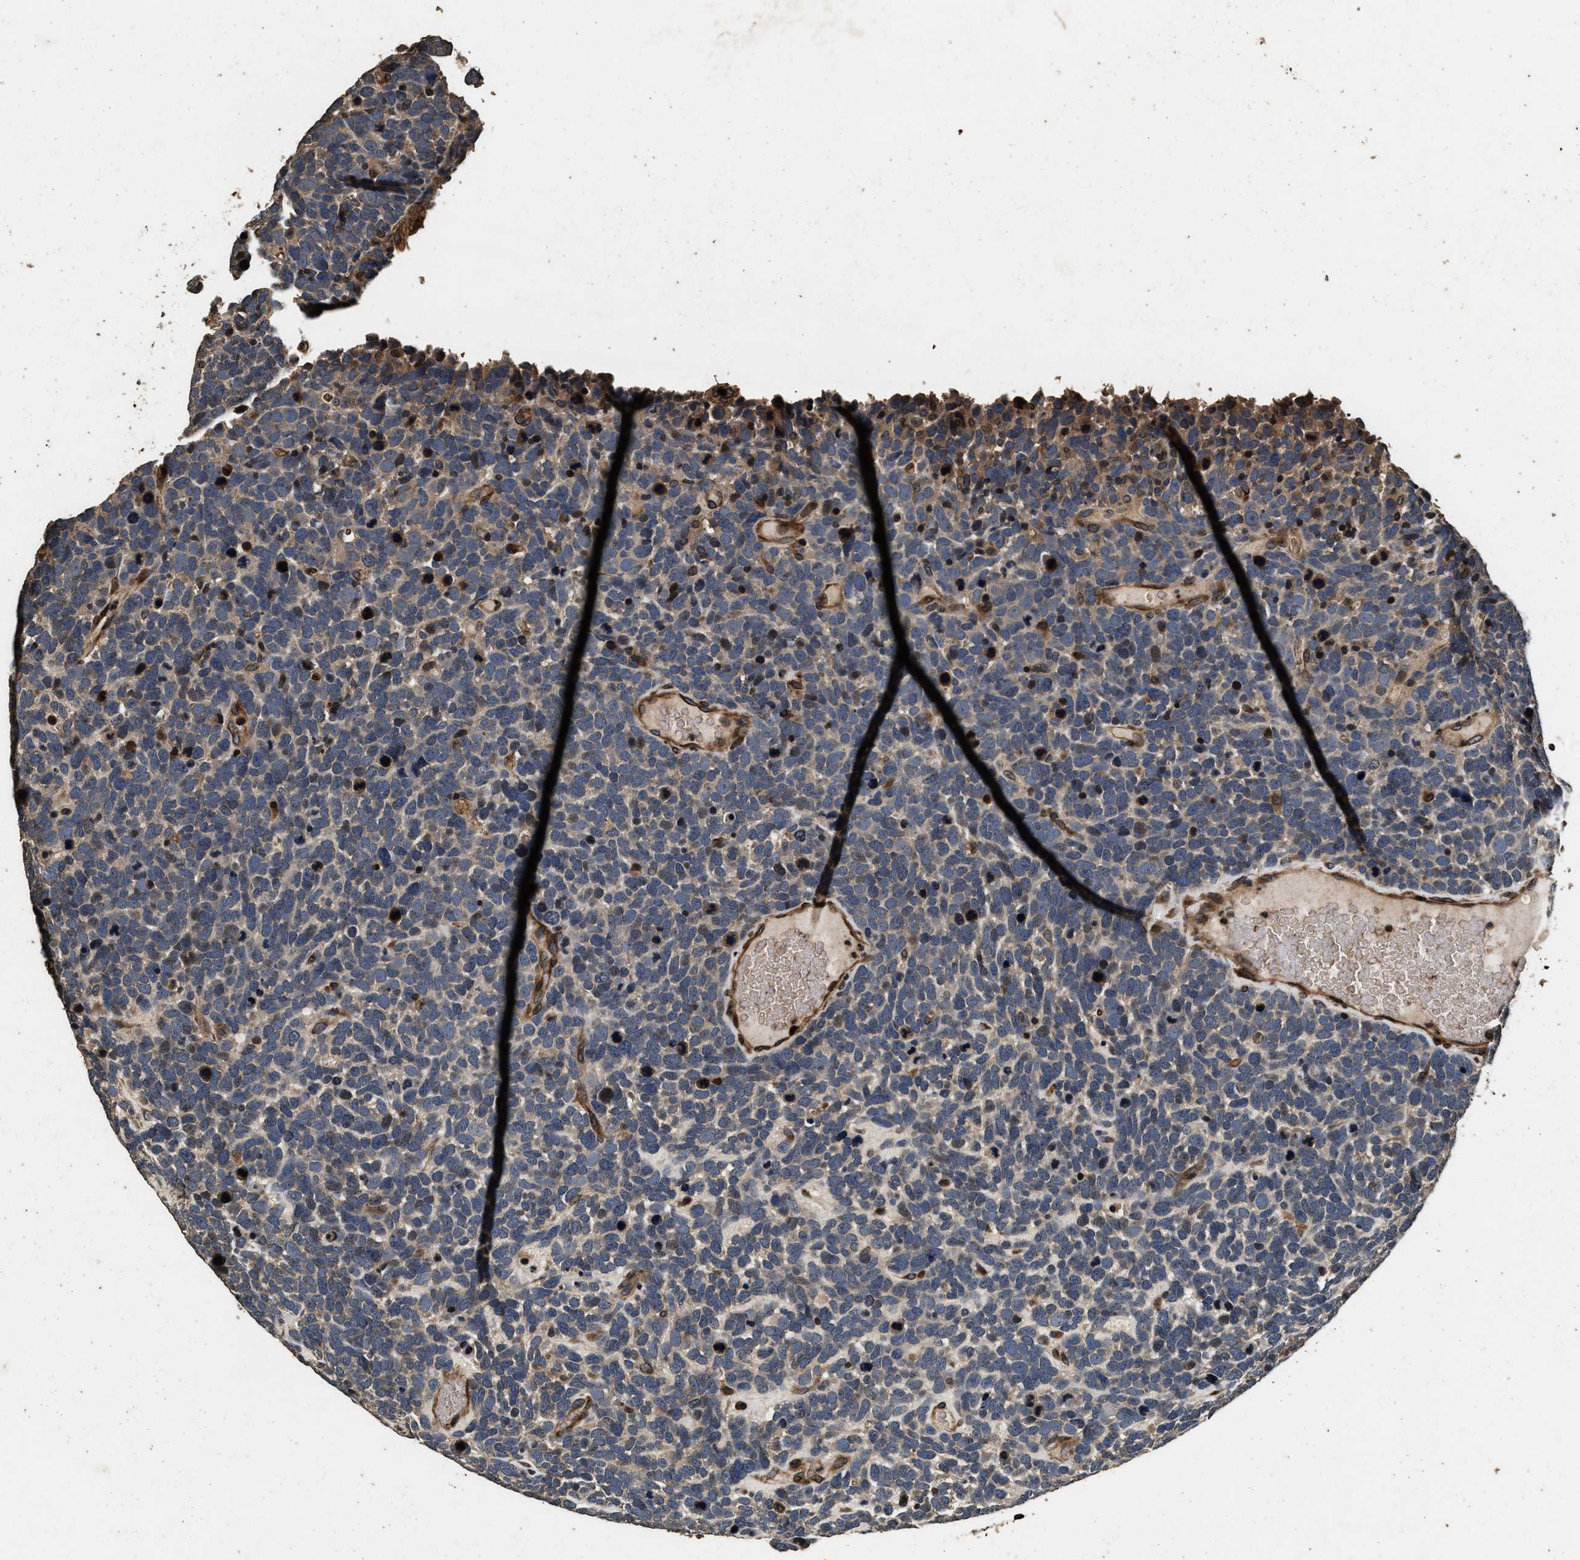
{"staining": {"intensity": "weak", "quantity": "25%-75%", "location": "cytoplasmic/membranous"}, "tissue": "urothelial cancer", "cell_type": "Tumor cells", "image_type": "cancer", "snomed": [{"axis": "morphology", "description": "Urothelial carcinoma, High grade"}, {"axis": "topography", "description": "Urinary bladder"}], "caption": "Immunohistochemistry (IHC) of urothelial carcinoma (high-grade) exhibits low levels of weak cytoplasmic/membranous staining in approximately 25%-75% of tumor cells.", "gene": "ACCS", "patient": {"sex": "female", "age": 82}}